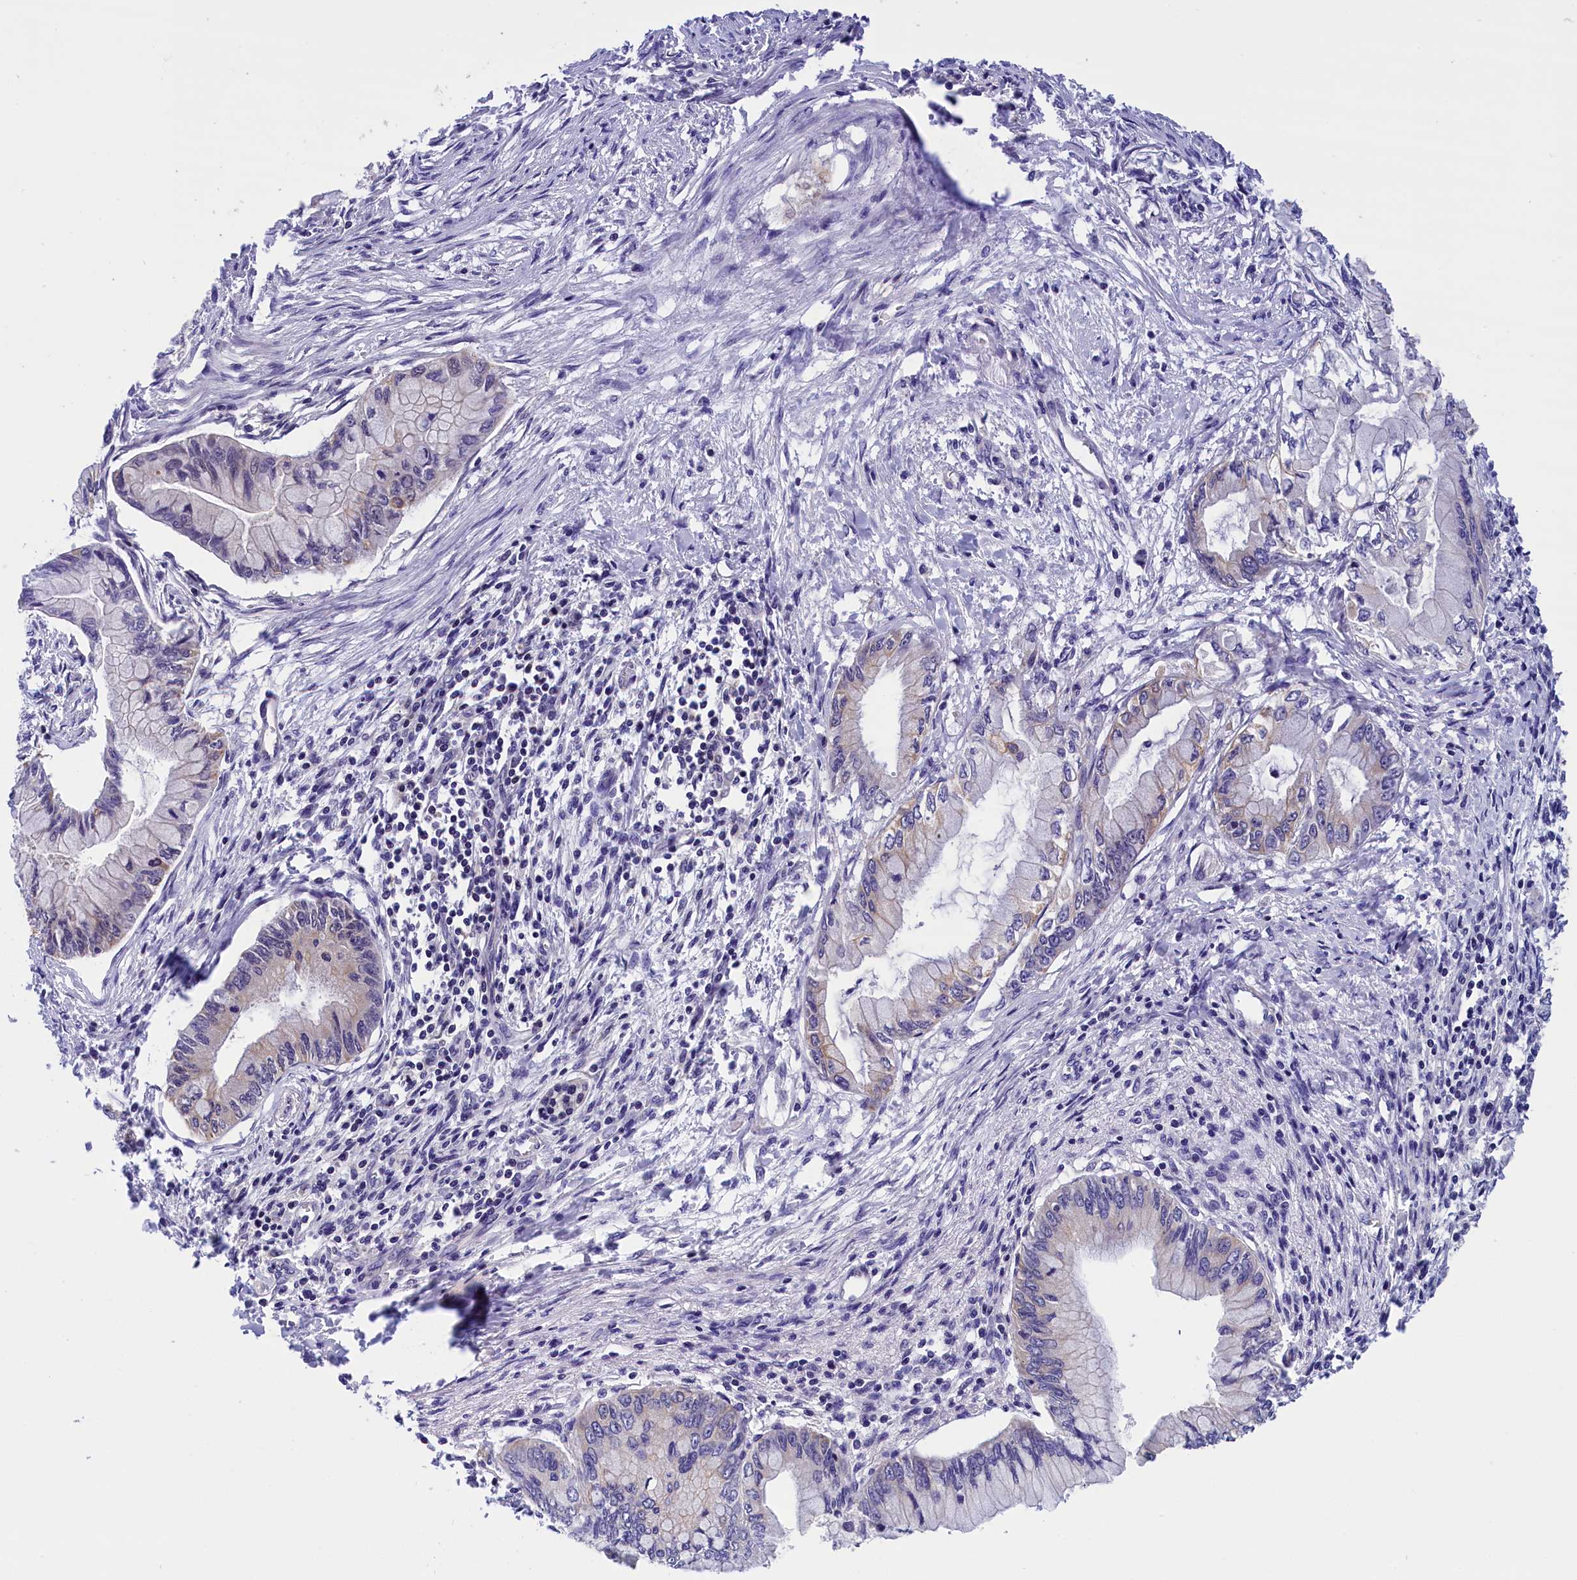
{"staining": {"intensity": "negative", "quantity": "none", "location": "none"}, "tissue": "pancreatic cancer", "cell_type": "Tumor cells", "image_type": "cancer", "snomed": [{"axis": "morphology", "description": "Adenocarcinoma, NOS"}, {"axis": "topography", "description": "Pancreas"}], "caption": "A photomicrograph of adenocarcinoma (pancreatic) stained for a protein displays no brown staining in tumor cells.", "gene": "TBCB", "patient": {"sex": "male", "age": 48}}